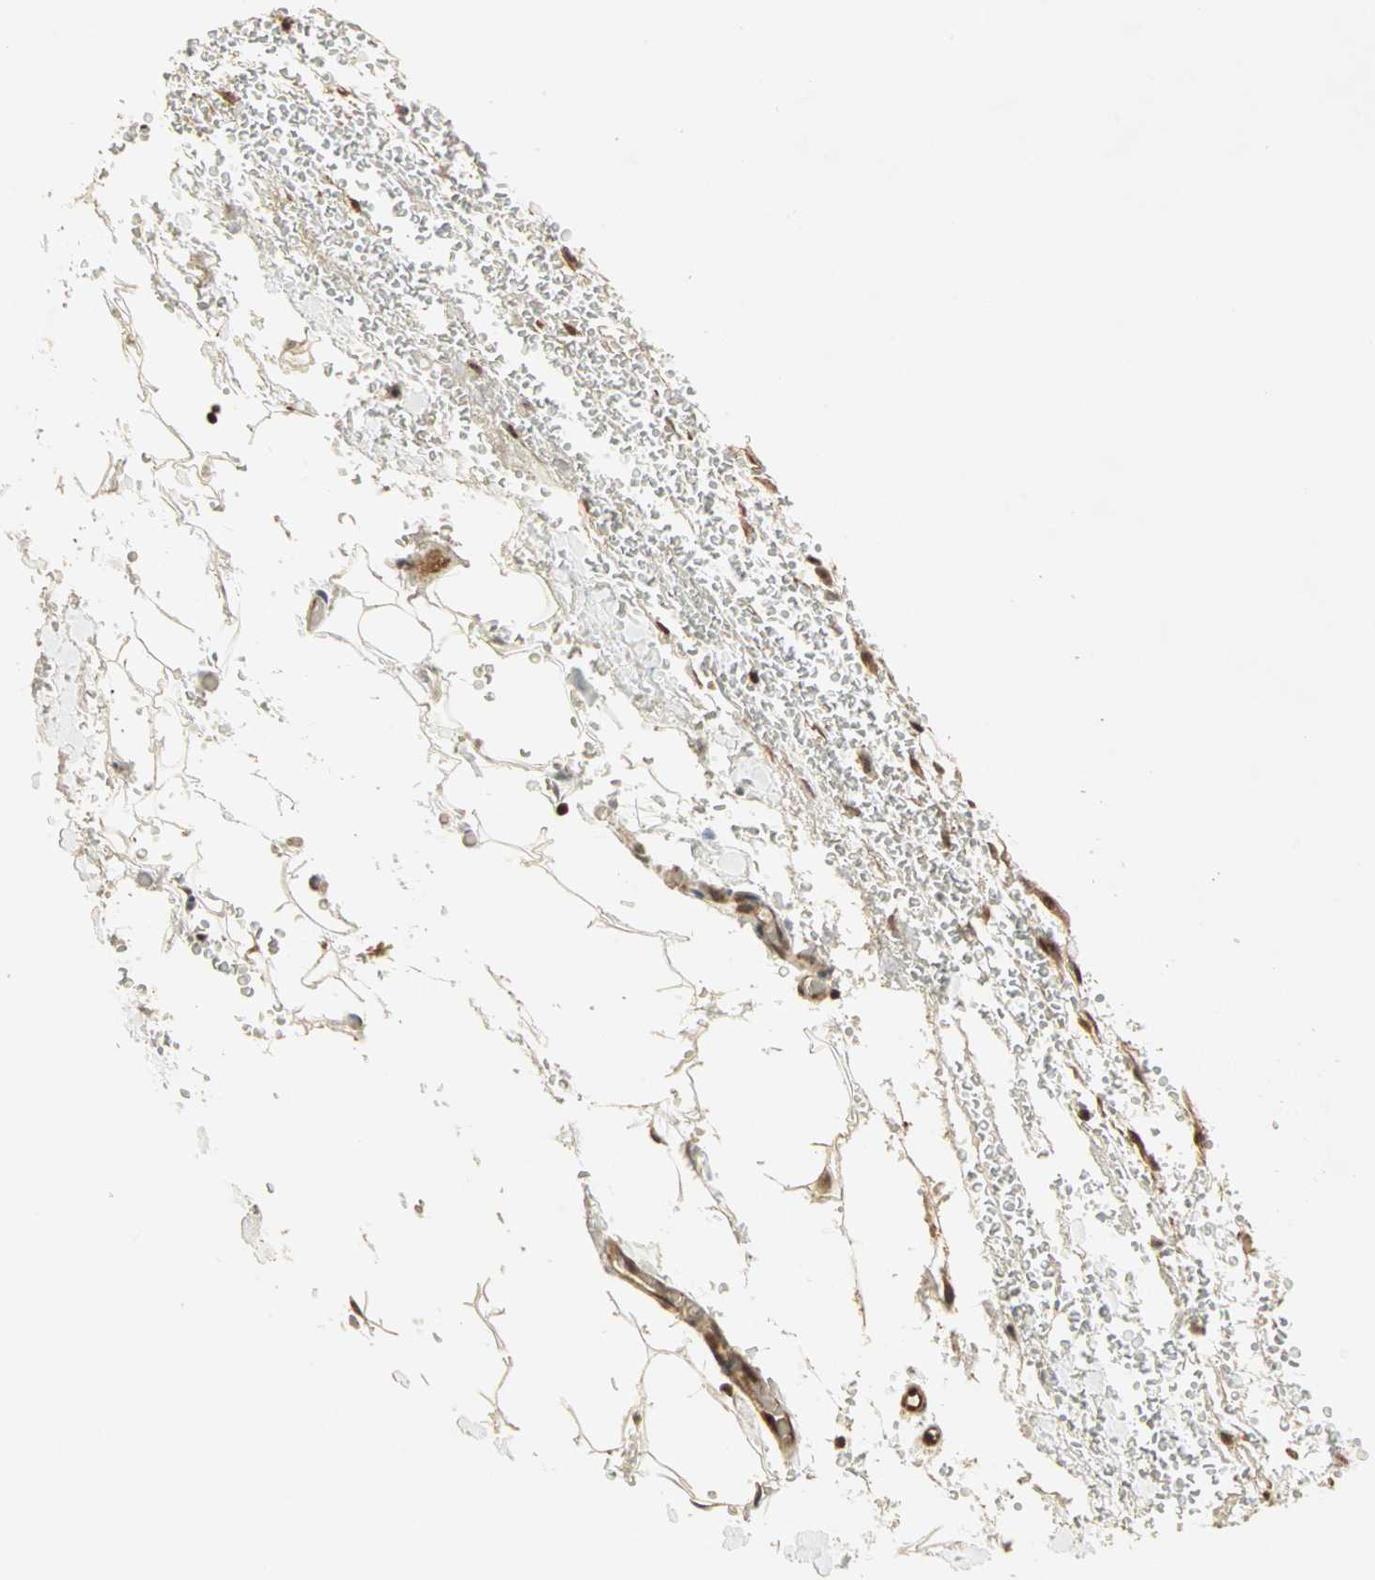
{"staining": {"intensity": "moderate", "quantity": ">75%", "location": "cytoplasmic/membranous,nuclear"}, "tissue": "adipose tissue", "cell_type": "Adipocytes", "image_type": "normal", "snomed": [{"axis": "morphology", "description": "Normal tissue, NOS"}, {"axis": "morphology", "description": "Inflammation, NOS"}, {"axis": "topography", "description": "Breast"}], "caption": "Immunohistochemistry (IHC) staining of benign adipose tissue, which reveals medium levels of moderate cytoplasmic/membranous,nuclear positivity in approximately >75% of adipocytes indicating moderate cytoplasmic/membranous,nuclear protein positivity. The staining was performed using DAB (brown) for protein detection and nuclei were counterstained in hematoxylin (blue).", "gene": "CSNK2B", "patient": {"sex": "female", "age": 65}}